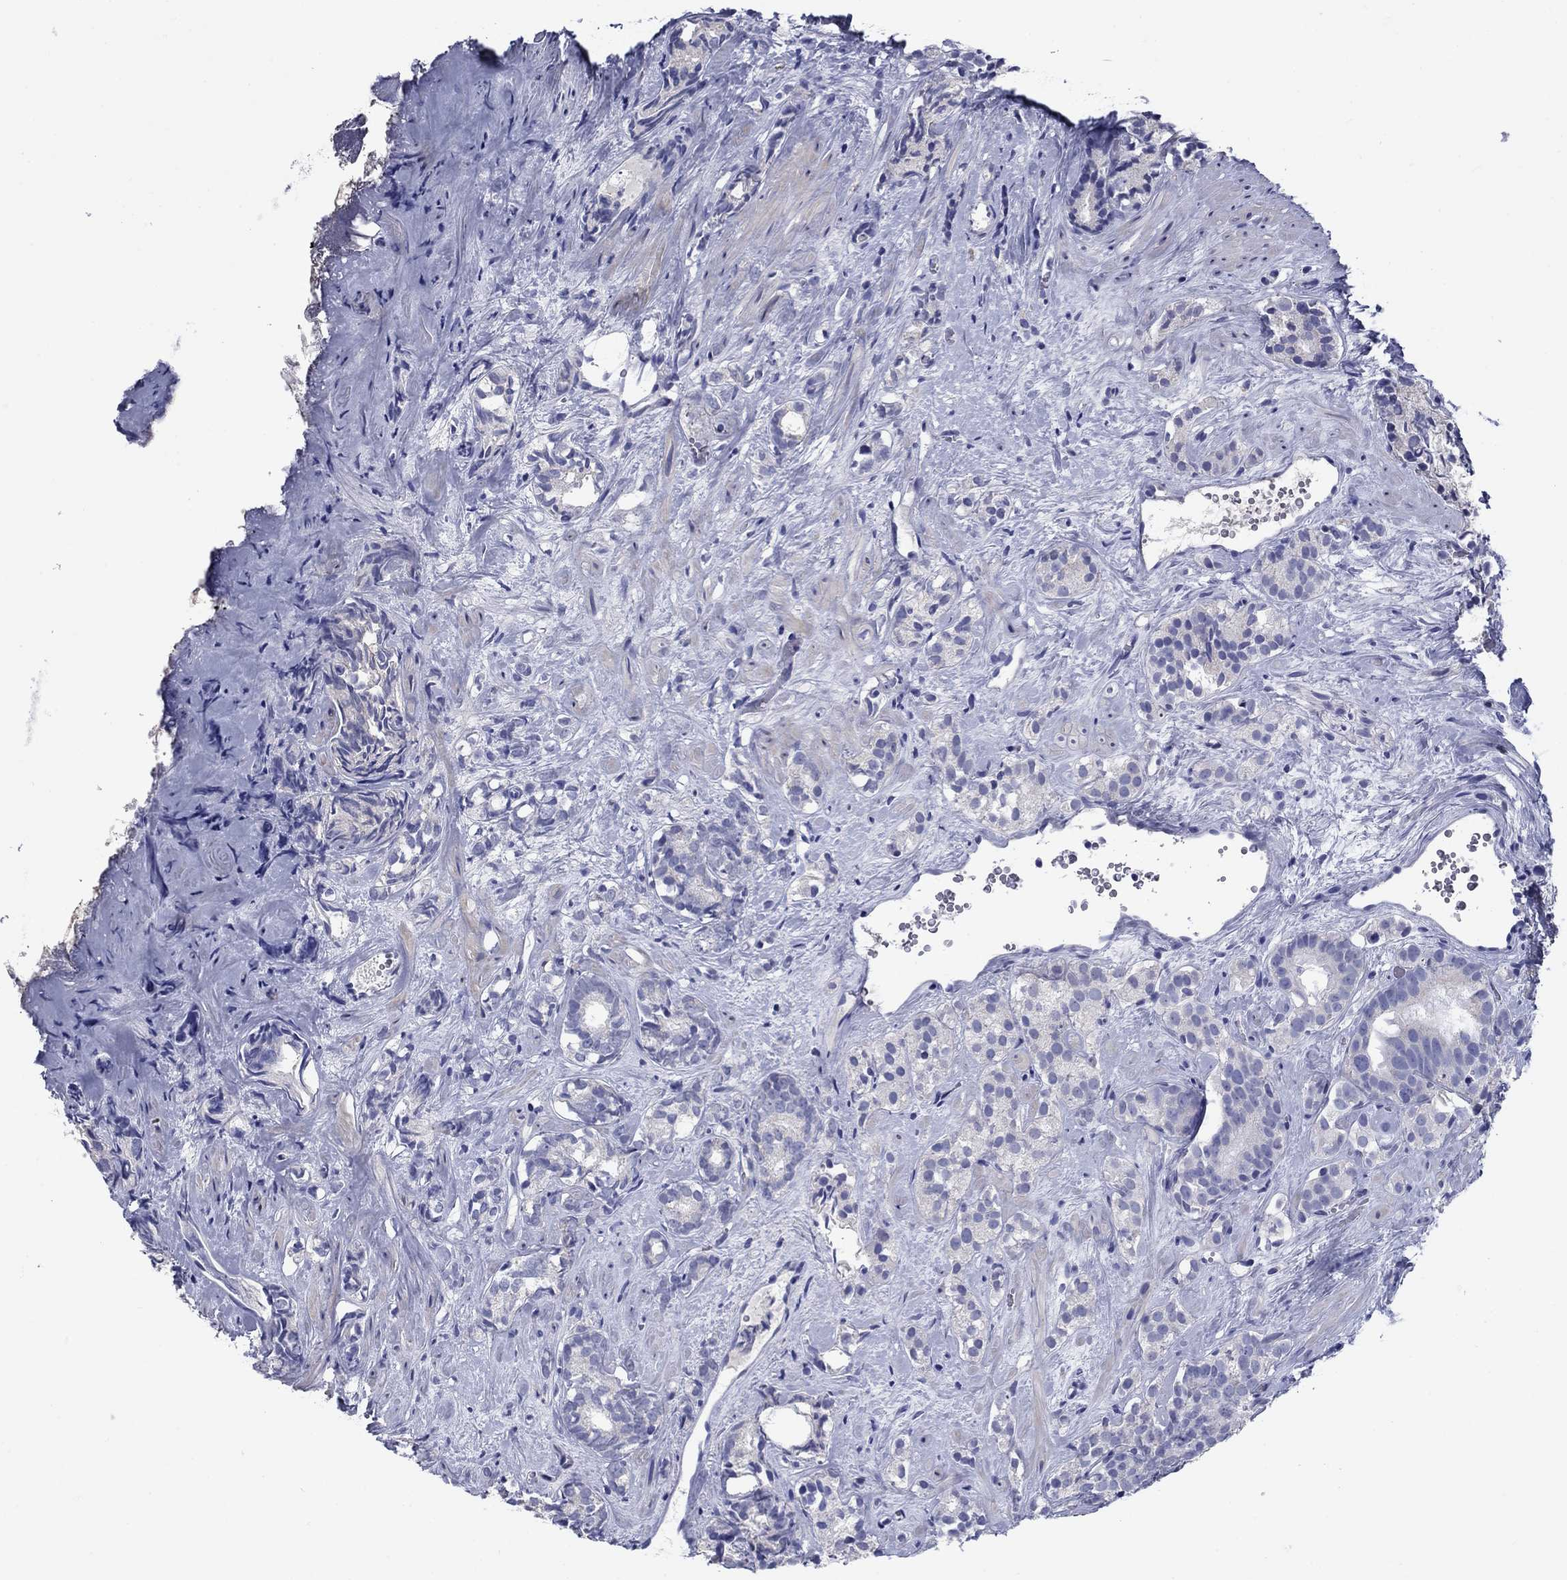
{"staining": {"intensity": "negative", "quantity": "none", "location": "none"}, "tissue": "prostate cancer", "cell_type": "Tumor cells", "image_type": "cancer", "snomed": [{"axis": "morphology", "description": "Adenocarcinoma, High grade"}, {"axis": "topography", "description": "Prostate"}], "caption": "Photomicrograph shows no protein positivity in tumor cells of prostate cancer tissue. (DAB immunohistochemistry (IHC) with hematoxylin counter stain).", "gene": "PRKCG", "patient": {"sex": "male", "age": 90}}